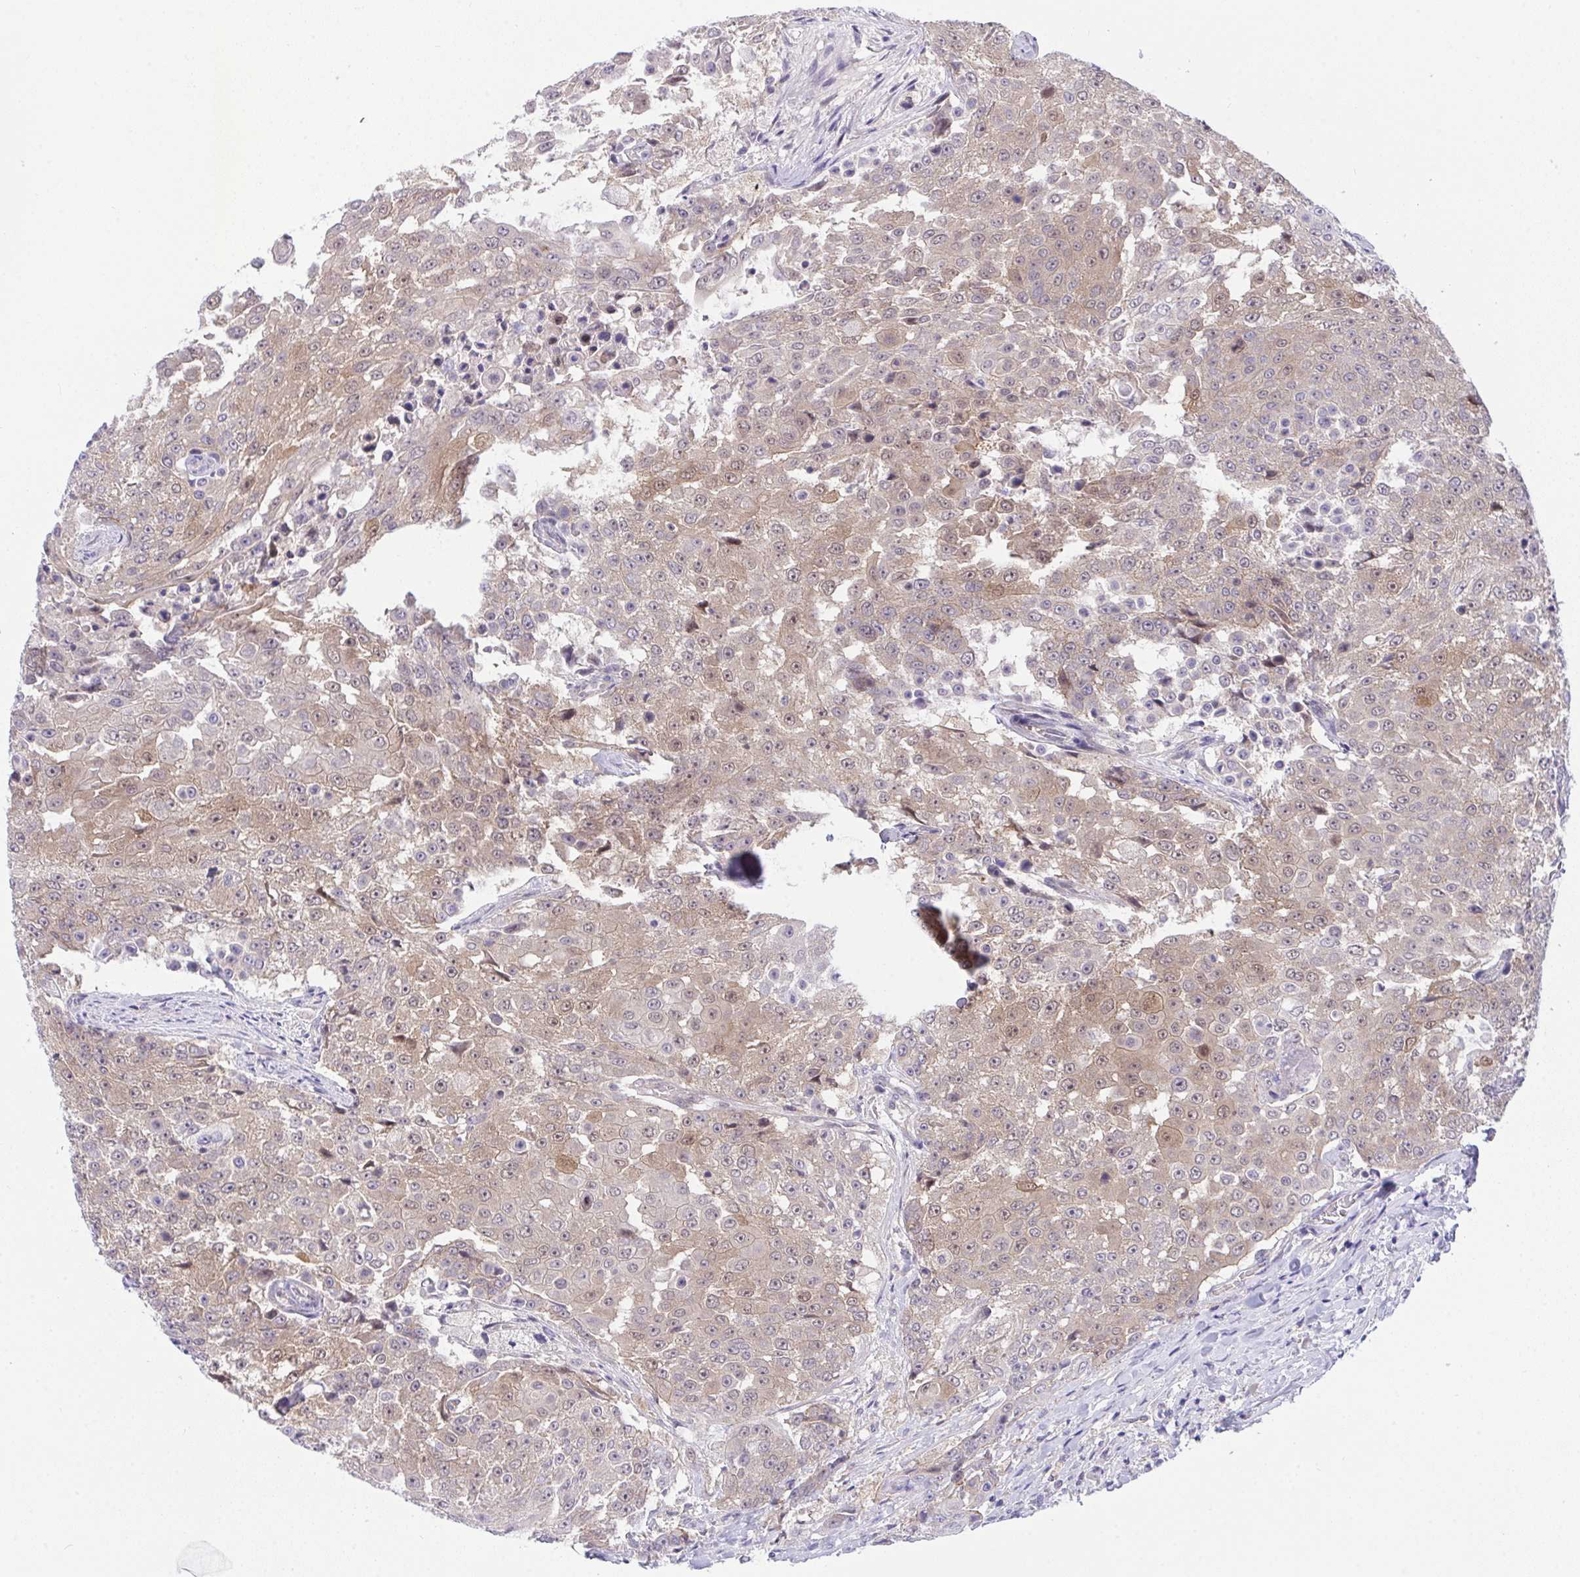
{"staining": {"intensity": "weak", "quantity": "25%-75%", "location": "cytoplasmic/membranous"}, "tissue": "urothelial cancer", "cell_type": "Tumor cells", "image_type": "cancer", "snomed": [{"axis": "morphology", "description": "Urothelial carcinoma, High grade"}, {"axis": "topography", "description": "Urinary bladder"}], "caption": "Weak cytoplasmic/membranous staining is seen in approximately 25%-75% of tumor cells in urothelial cancer.", "gene": "HOXD12", "patient": {"sex": "female", "age": 63}}